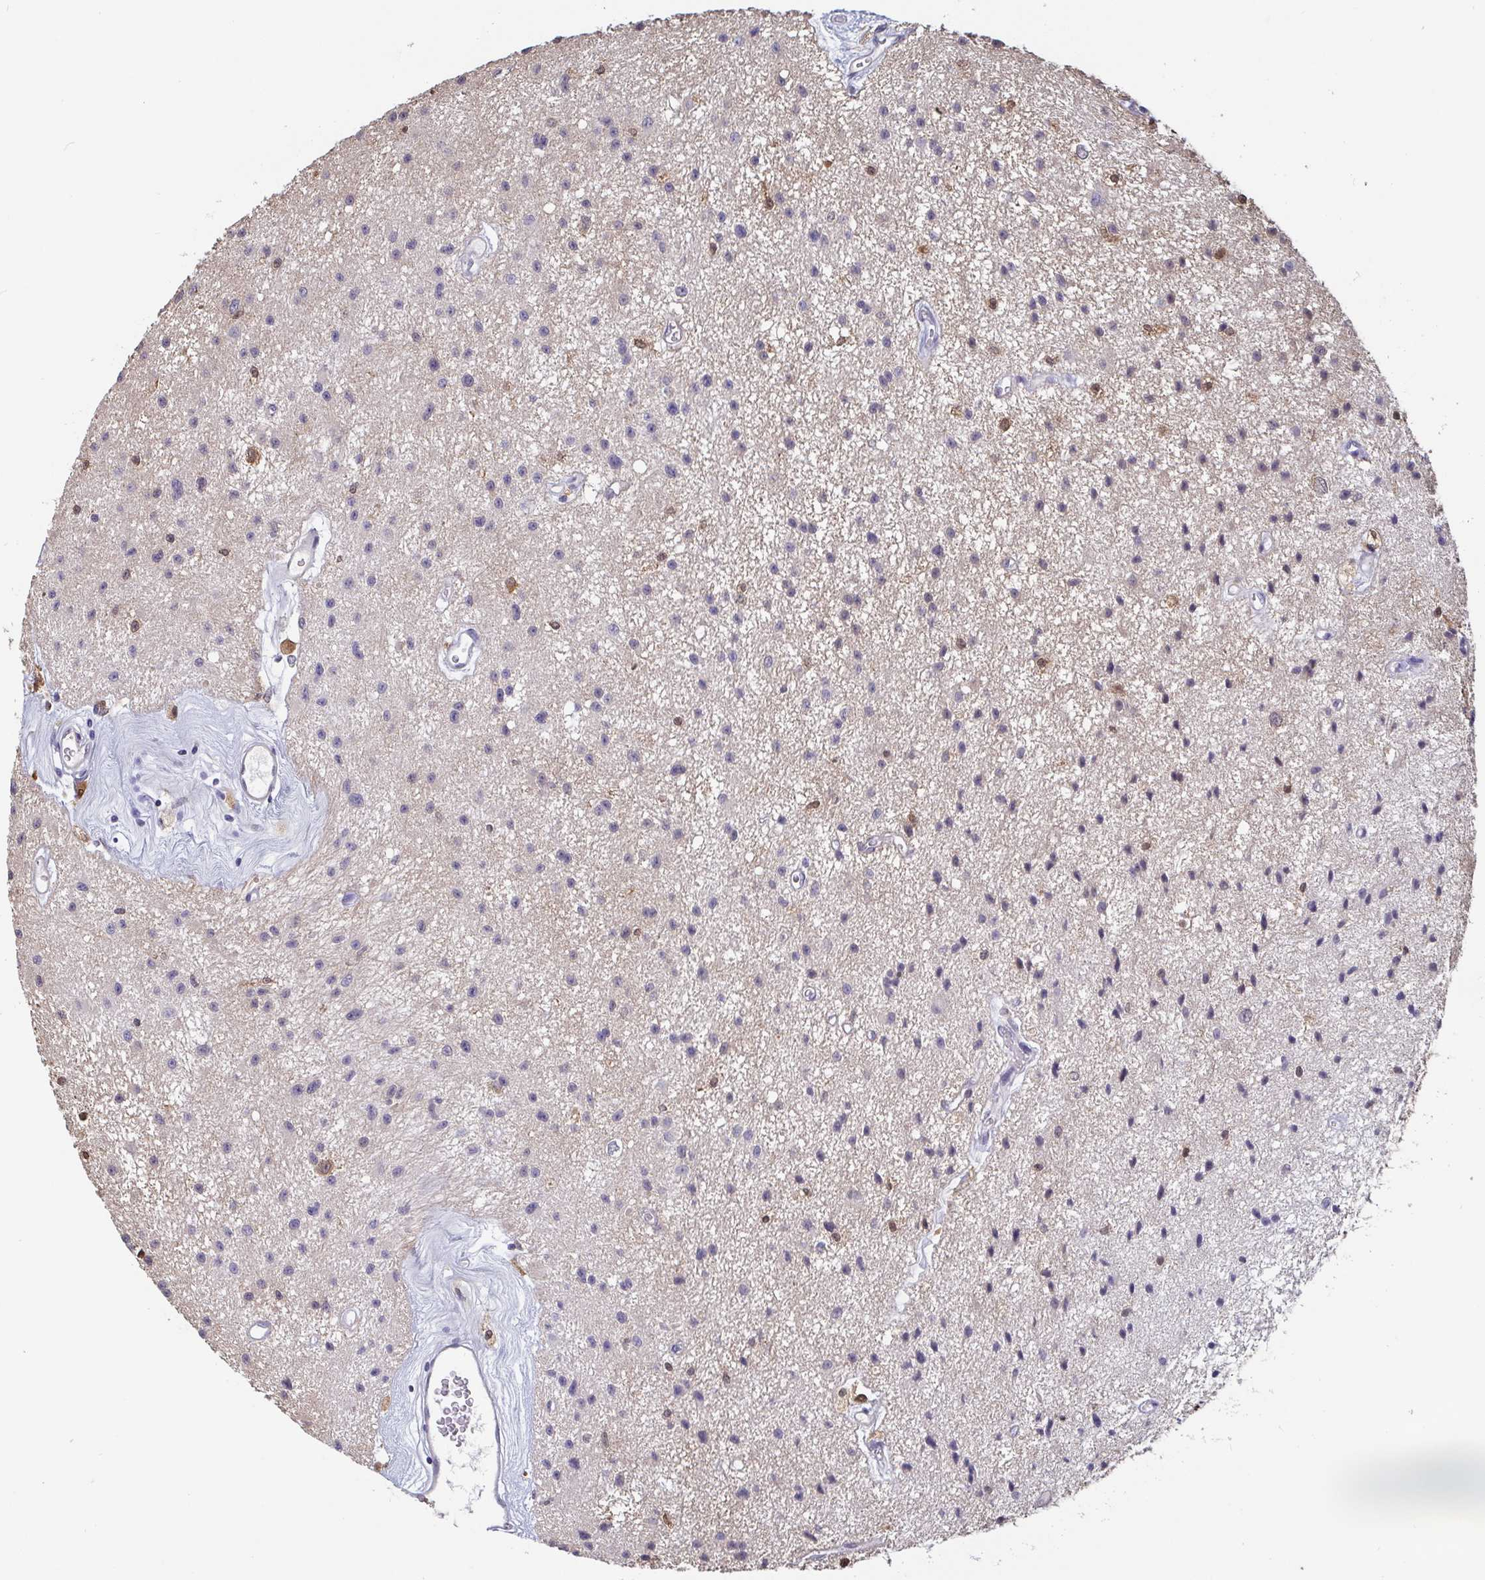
{"staining": {"intensity": "moderate", "quantity": "<25%", "location": "cytoplasmic/membranous"}, "tissue": "glioma", "cell_type": "Tumor cells", "image_type": "cancer", "snomed": [{"axis": "morphology", "description": "Glioma, malignant, Low grade"}, {"axis": "topography", "description": "Brain"}], "caption": "IHC image of neoplastic tissue: human low-grade glioma (malignant) stained using IHC reveals low levels of moderate protein expression localized specifically in the cytoplasmic/membranous of tumor cells, appearing as a cytoplasmic/membranous brown color.", "gene": "IDH1", "patient": {"sex": "male", "age": 43}}